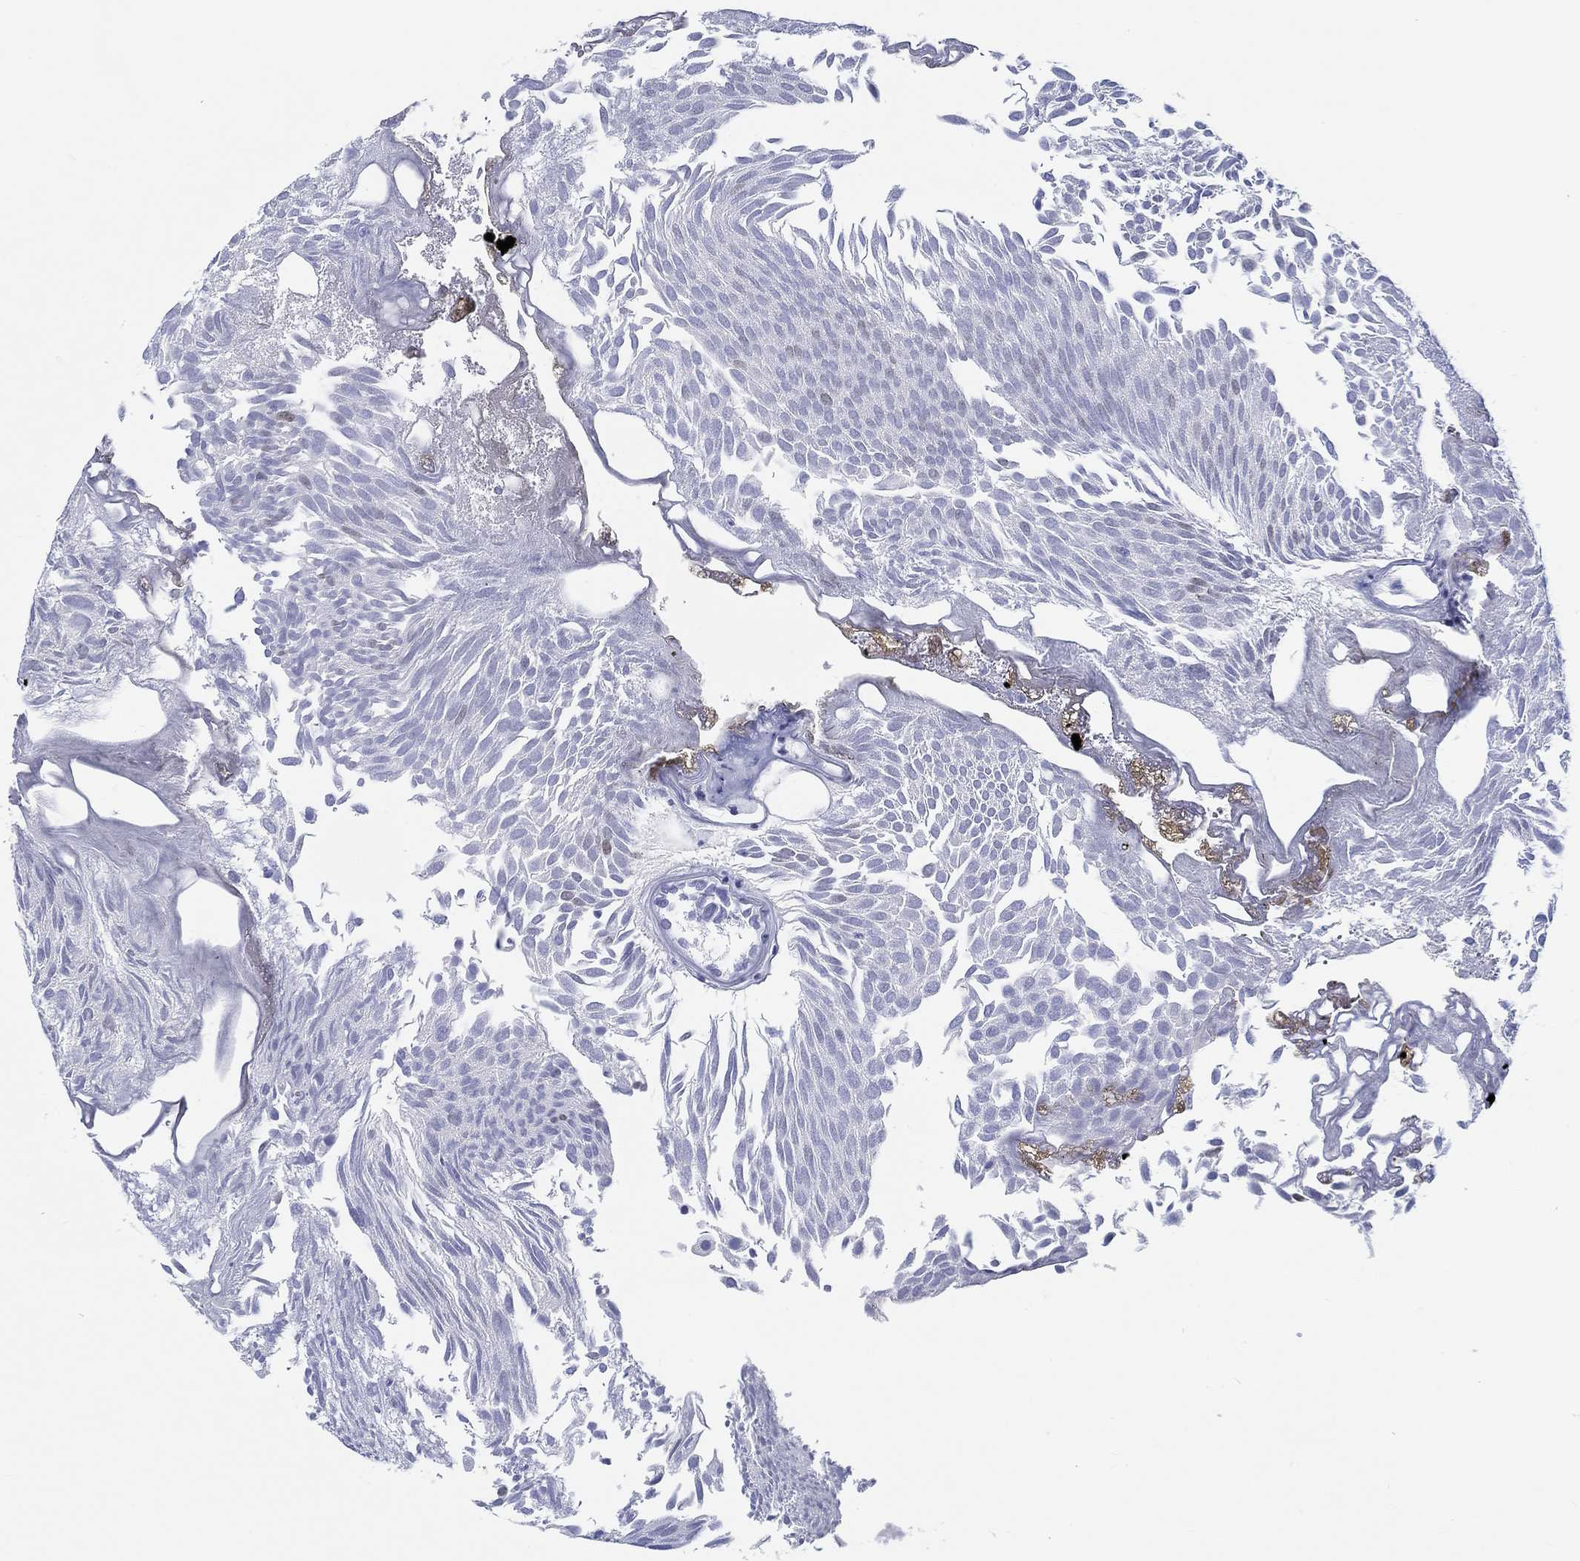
{"staining": {"intensity": "weak", "quantity": "<25%", "location": "nuclear"}, "tissue": "urothelial cancer", "cell_type": "Tumor cells", "image_type": "cancer", "snomed": [{"axis": "morphology", "description": "Urothelial carcinoma, Low grade"}, {"axis": "topography", "description": "Urinary bladder"}], "caption": "This is a histopathology image of IHC staining of urothelial cancer, which shows no positivity in tumor cells.", "gene": "H1-1", "patient": {"sex": "male", "age": 52}}